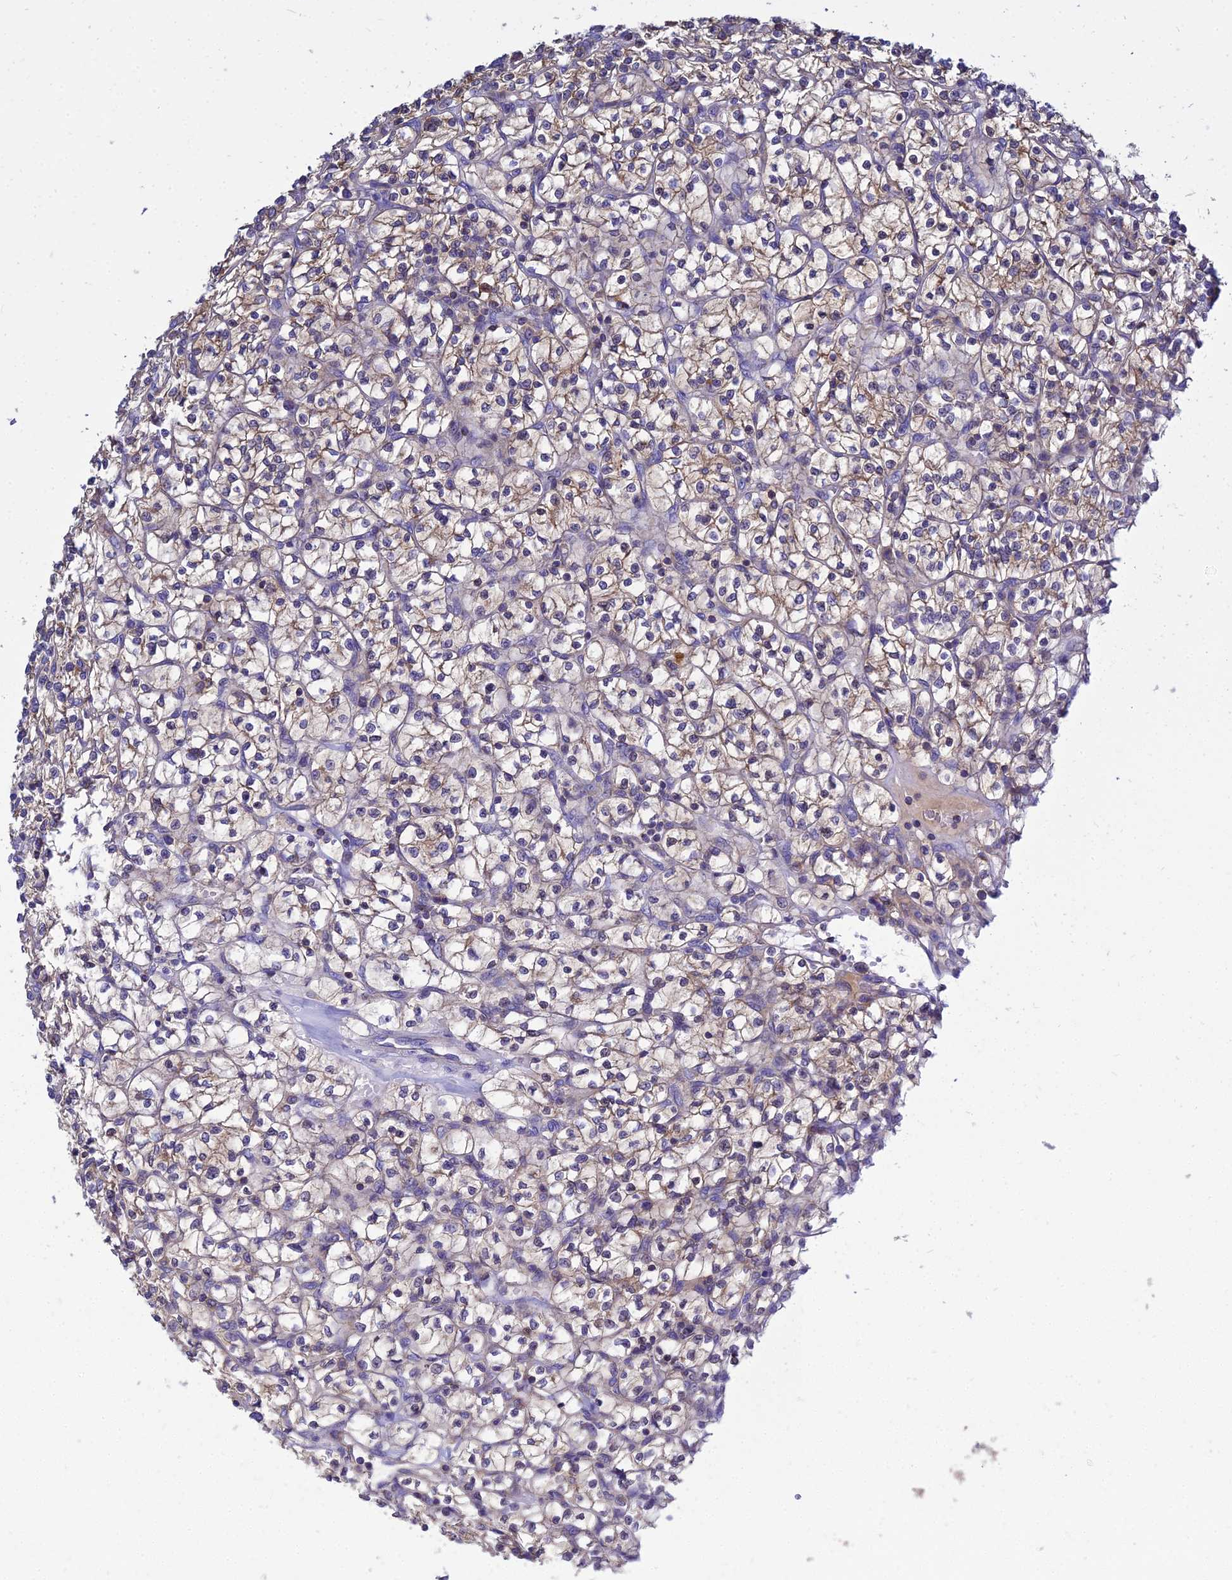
{"staining": {"intensity": "moderate", "quantity": ">75%", "location": "cytoplasmic/membranous"}, "tissue": "renal cancer", "cell_type": "Tumor cells", "image_type": "cancer", "snomed": [{"axis": "morphology", "description": "Adenocarcinoma, NOS"}, {"axis": "topography", "description": "Kidney"}], "caption": "Brown immunohistochemical staining in renal cancer displays moderate cytoplasmic/membranous staining in about >75% of tumor cells. (DAB IHC, brown staining for protein, blue staining for nuclei).", "gene": "NPY", "patient": {"sex": "female", "age": 64}}